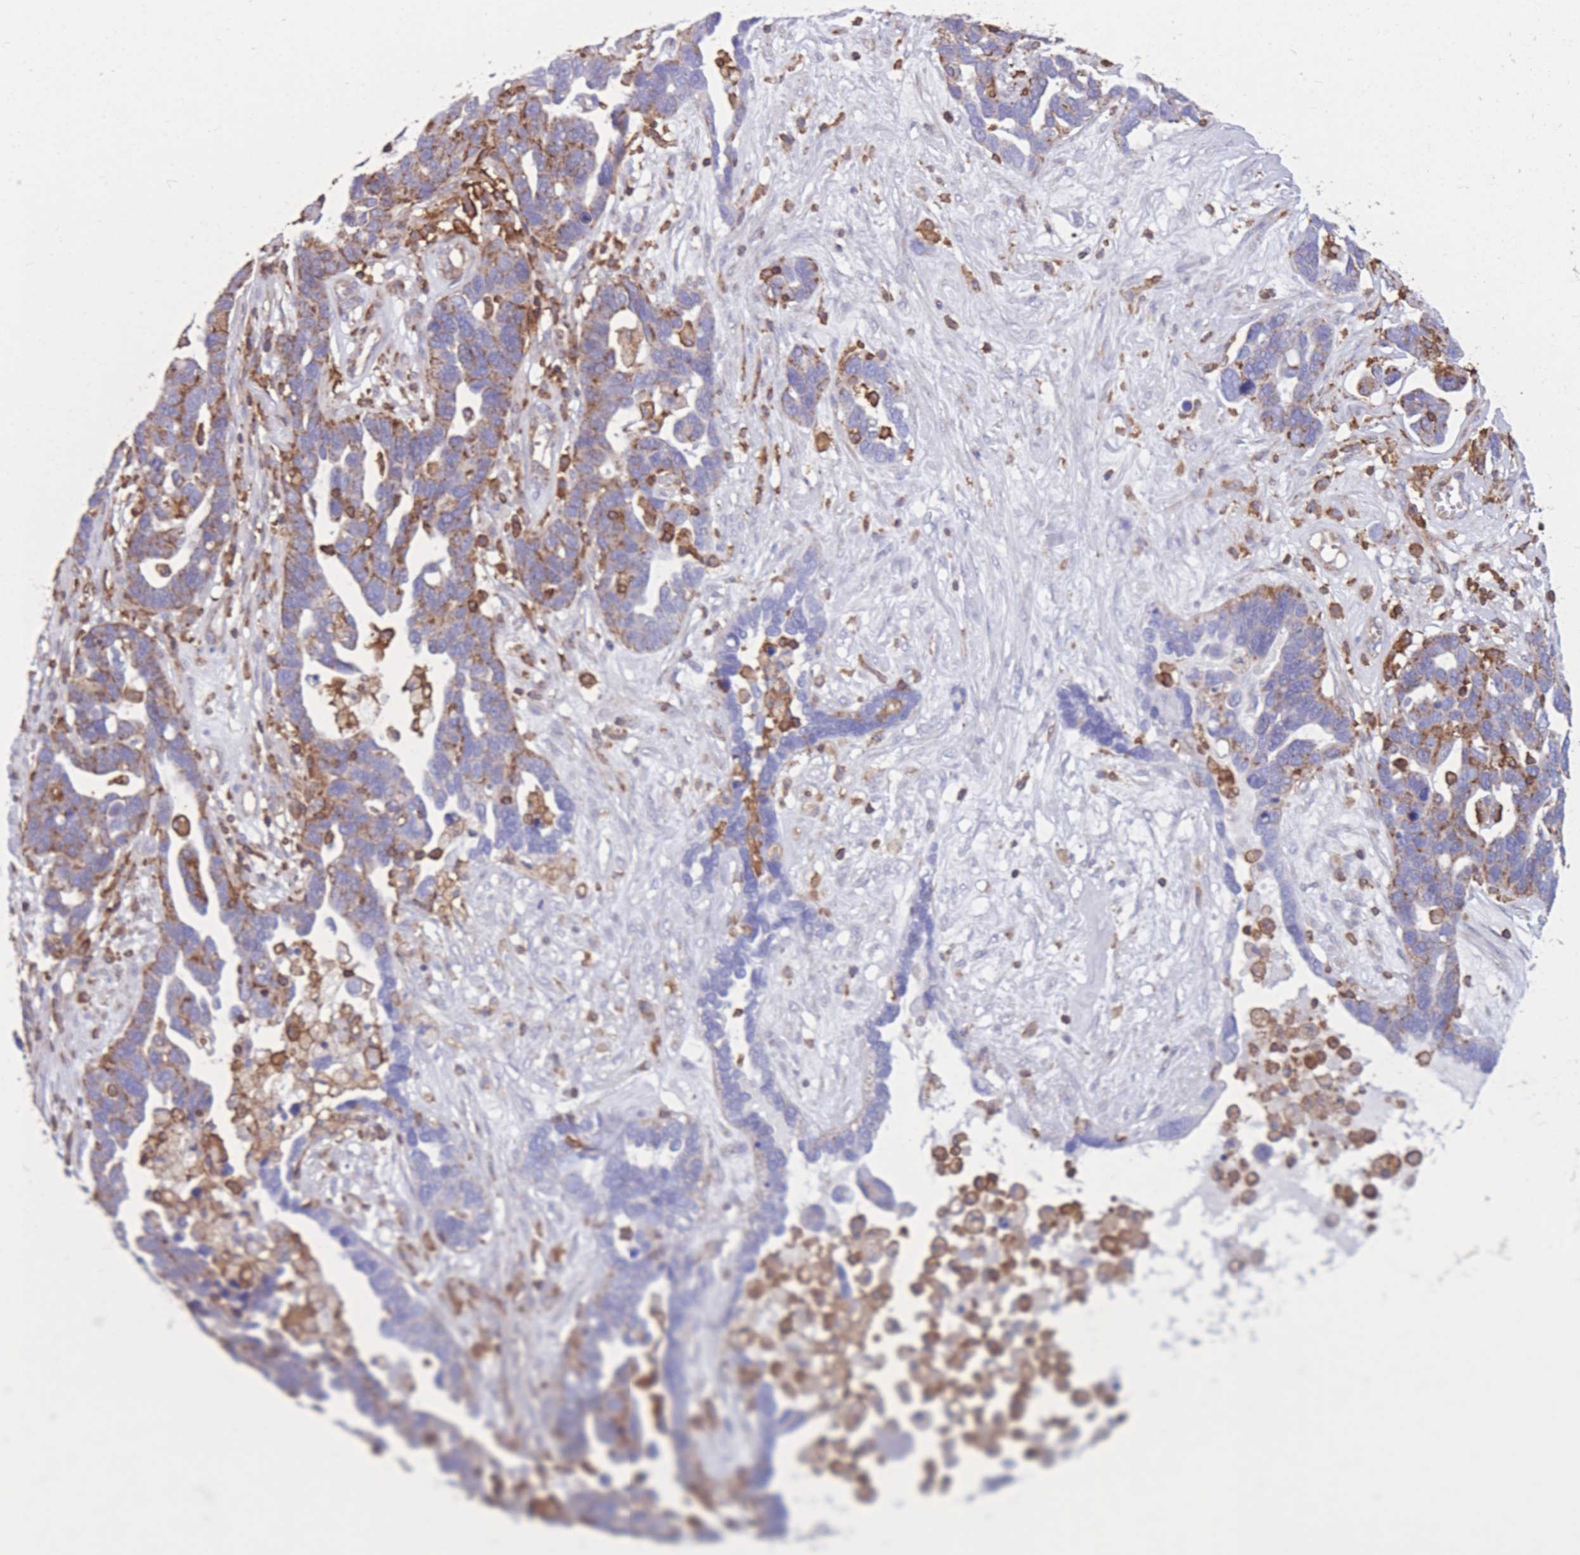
{"staining": {"intensity": "moderate", "quantity": "<25%", "location": "cytoplasmic/membranous"}, "tissue": "ovarian cancer", "cell_type": "Tumor cells", "image_type": "cancer", "snomed": [{"axis": "morphology", "description": "Cystadenocarcinoma, serous, NOS"}, {"axis": "topography", "description": "Ovary"}], "caption": "Immunohistochemical staining of ovarian cancer (serous cystadenocarcinoma) exhibits moderate cytoplasmic/membranous protein positivity in about <25% of tumor cells.", "gene": "MRPL54", "patient": {"sex": "female", "age": 54}}